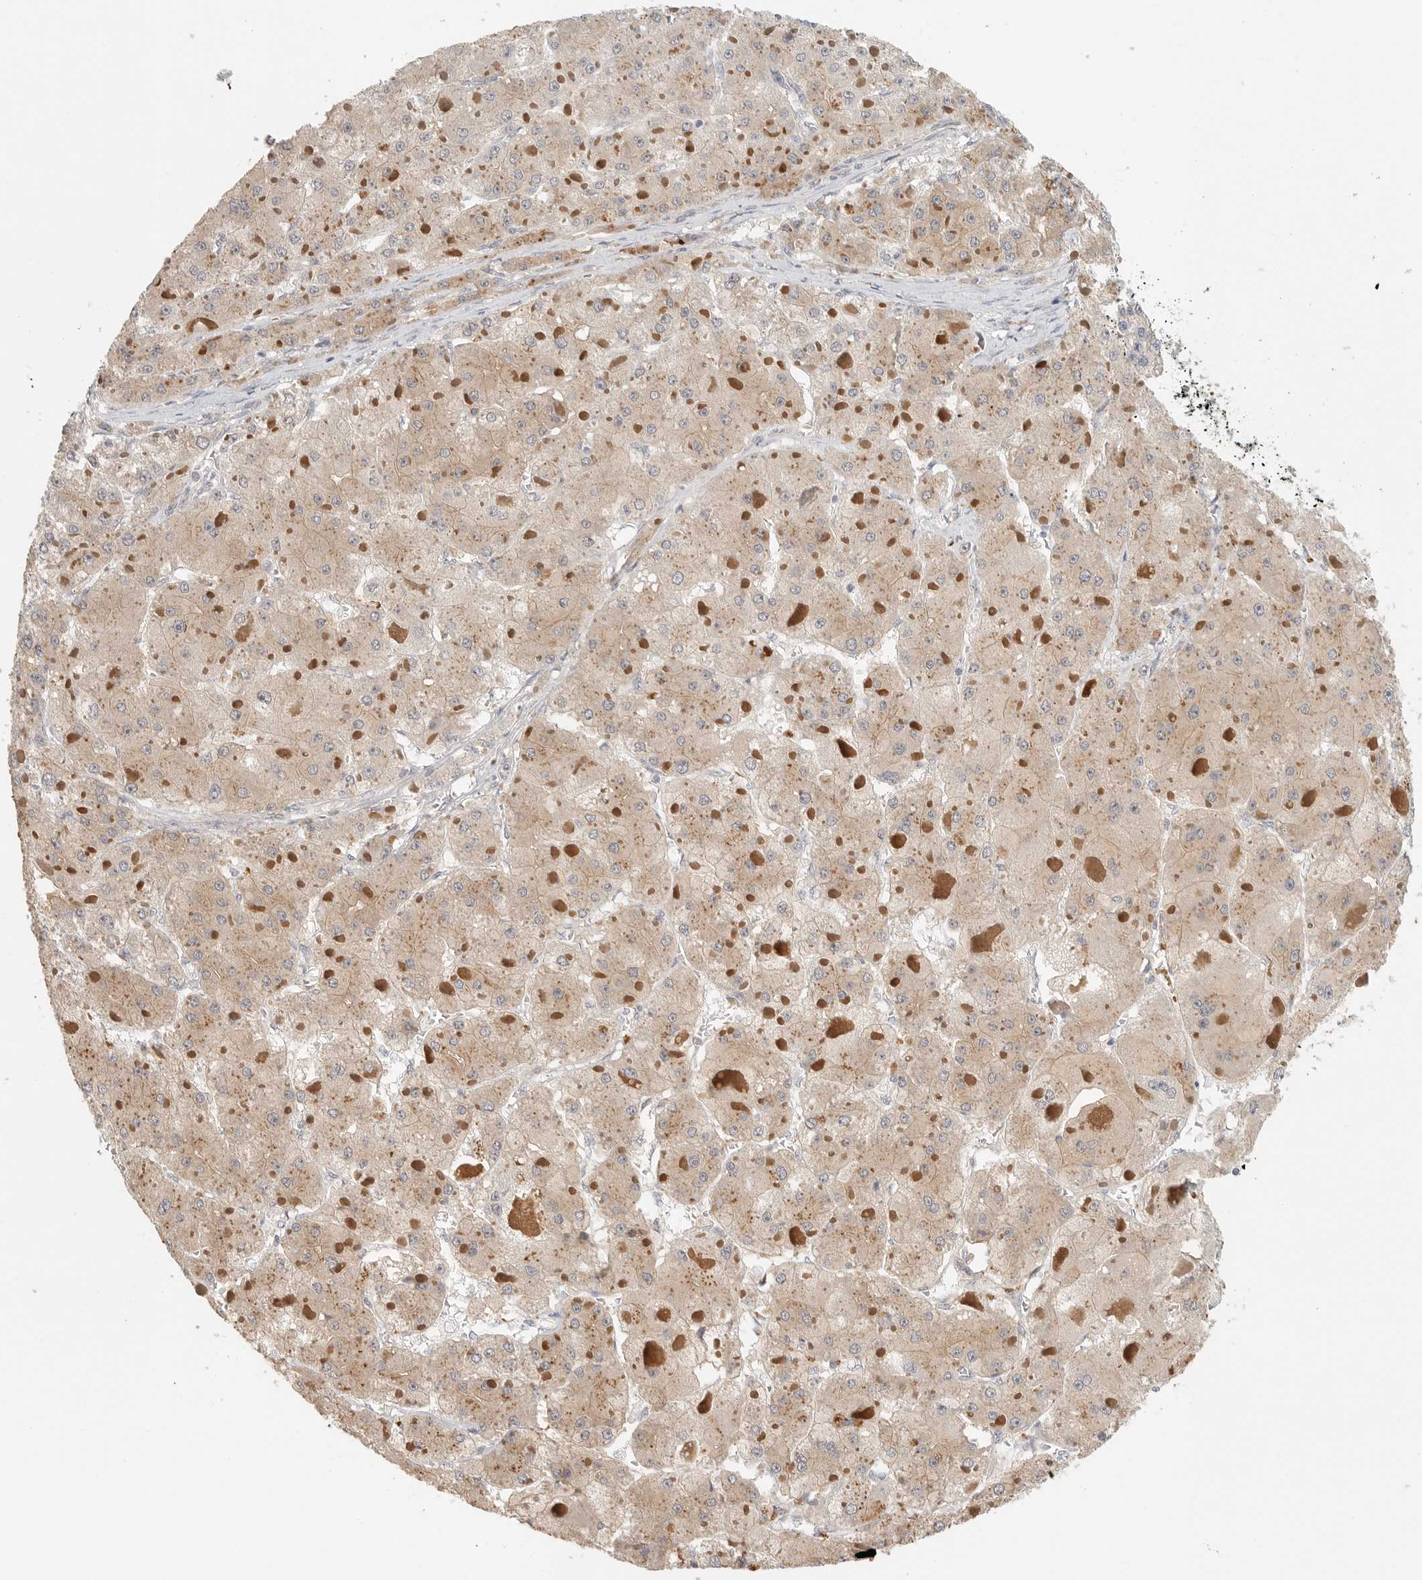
{"staining": {"intensity": "moderate", "quantity": "<25%", "location": "cytoplasmic/membranous"}, "tissue": "liver cancer", "cell_type": "Tumor cells", "image_type": "cancer", "snomed": [{"axis": "morphology", "description": "Carcinoma, Hepatocellular, NOS"}, {"axis": "topography", "description": "Liver"}], "caption": "The histopathology image reveals a brown stain indicating the presence of a protein in the cytoplasmic/membranous of tumor cells in liver hepatocellular carcinoma. The staining was performed using DAB (3,3'-diaminobenzidine), with brown indicating positive protein expression. Nuclei are stained blue with hematoxylin.", "gene": "HDAC6", "patient": {"sex": "female", "age": 73}}